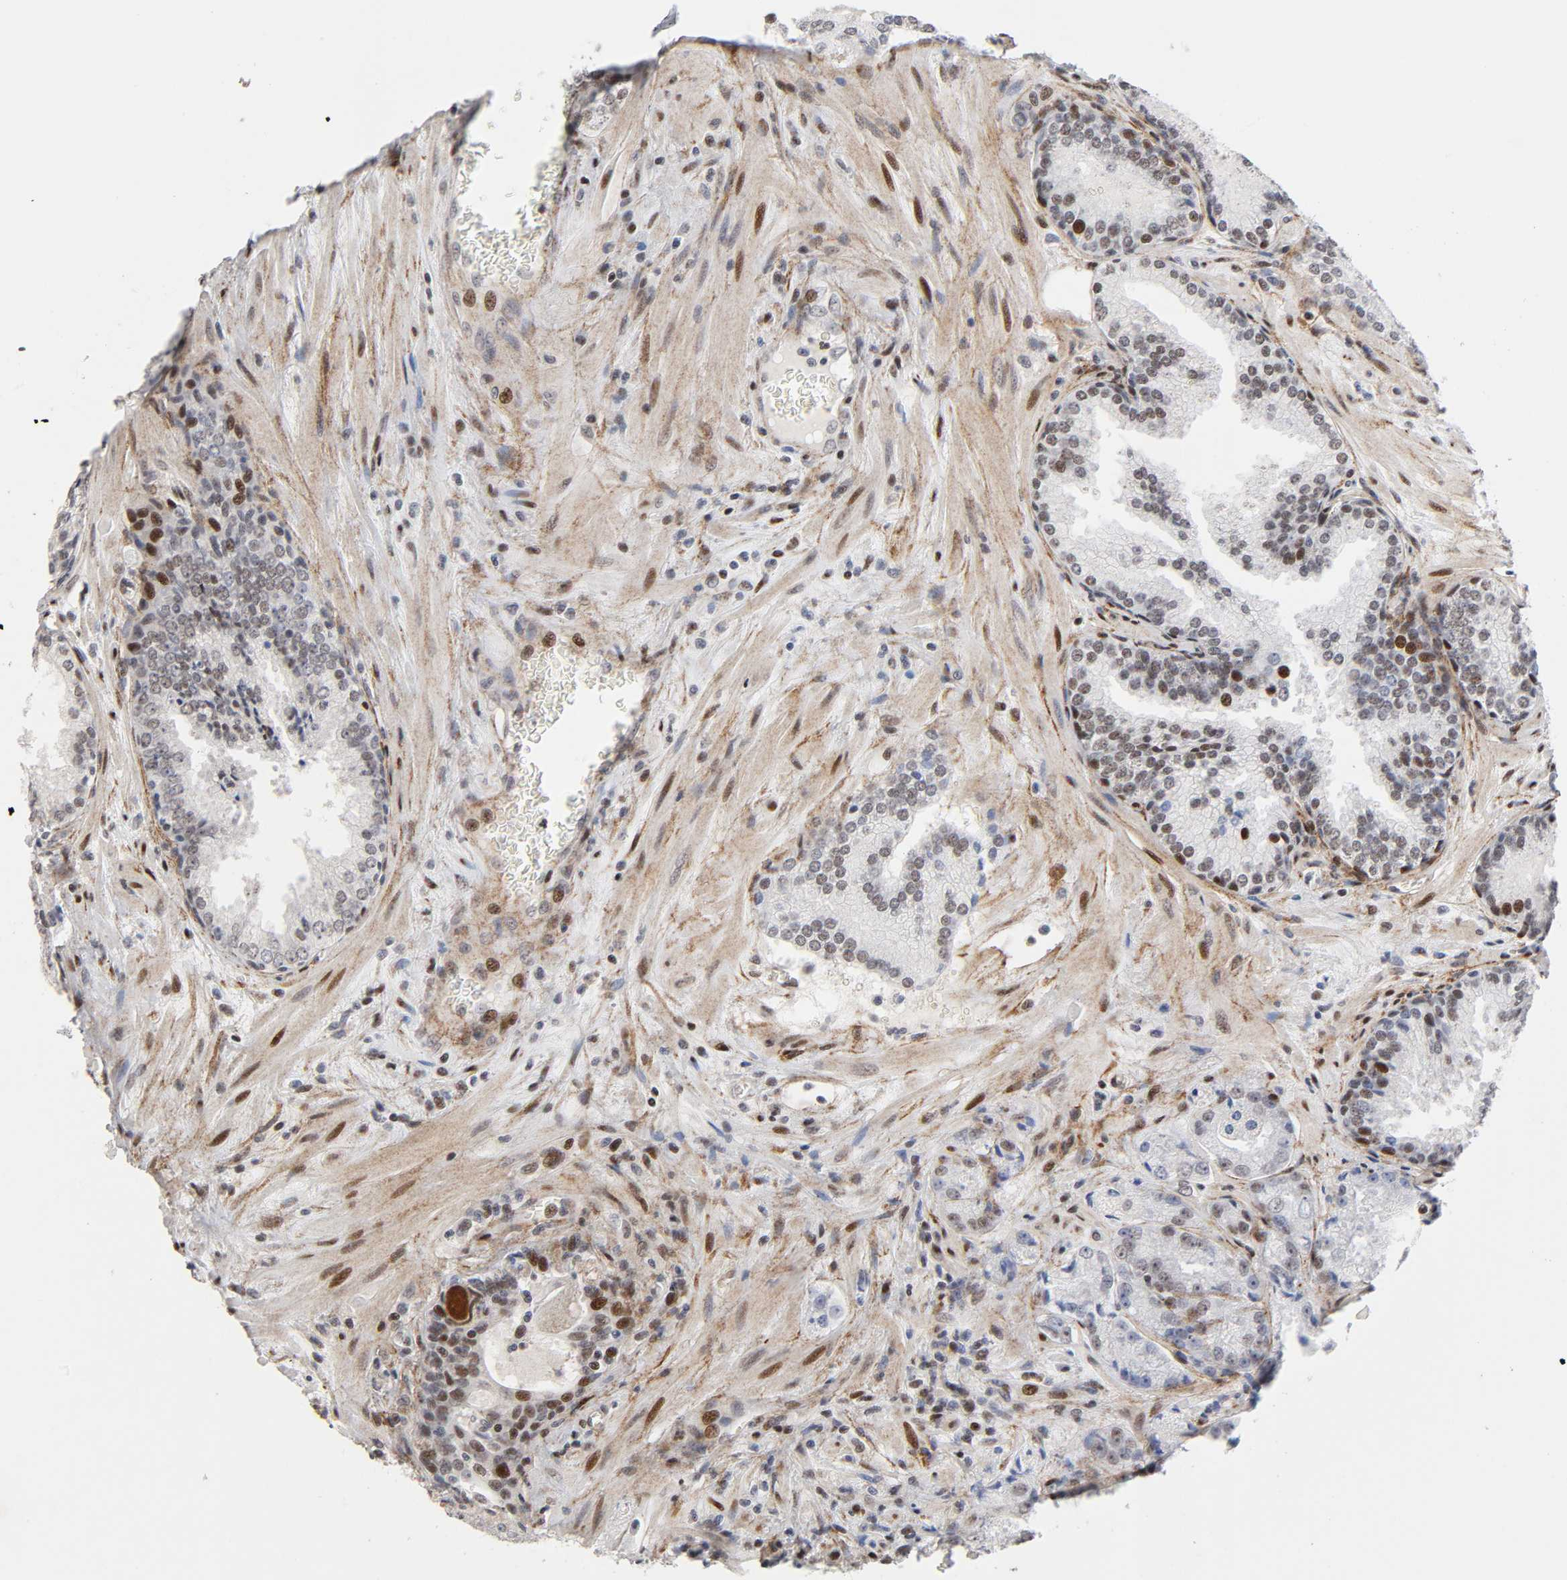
{"staining": {"intensity": "moderate", "quantity": ">75%", "location": "nuclear"}, "tissue": "prostate cancer", "cell_type": "Tumor cells", "image_type": "cancer", "snomed": [{"axis": "morphology", "description": "Adenocarcinoma, Low grade"}, {"axis": "topography", "description": "Prostate"}], "caption": "This is an image of IHC staining of adenocarcinoma (low-grade) (prostate), which shows moderate expression in the nuclear of tumor cells.", "gene": "STK38", "patient": {"sex": "male", "age": 60}}